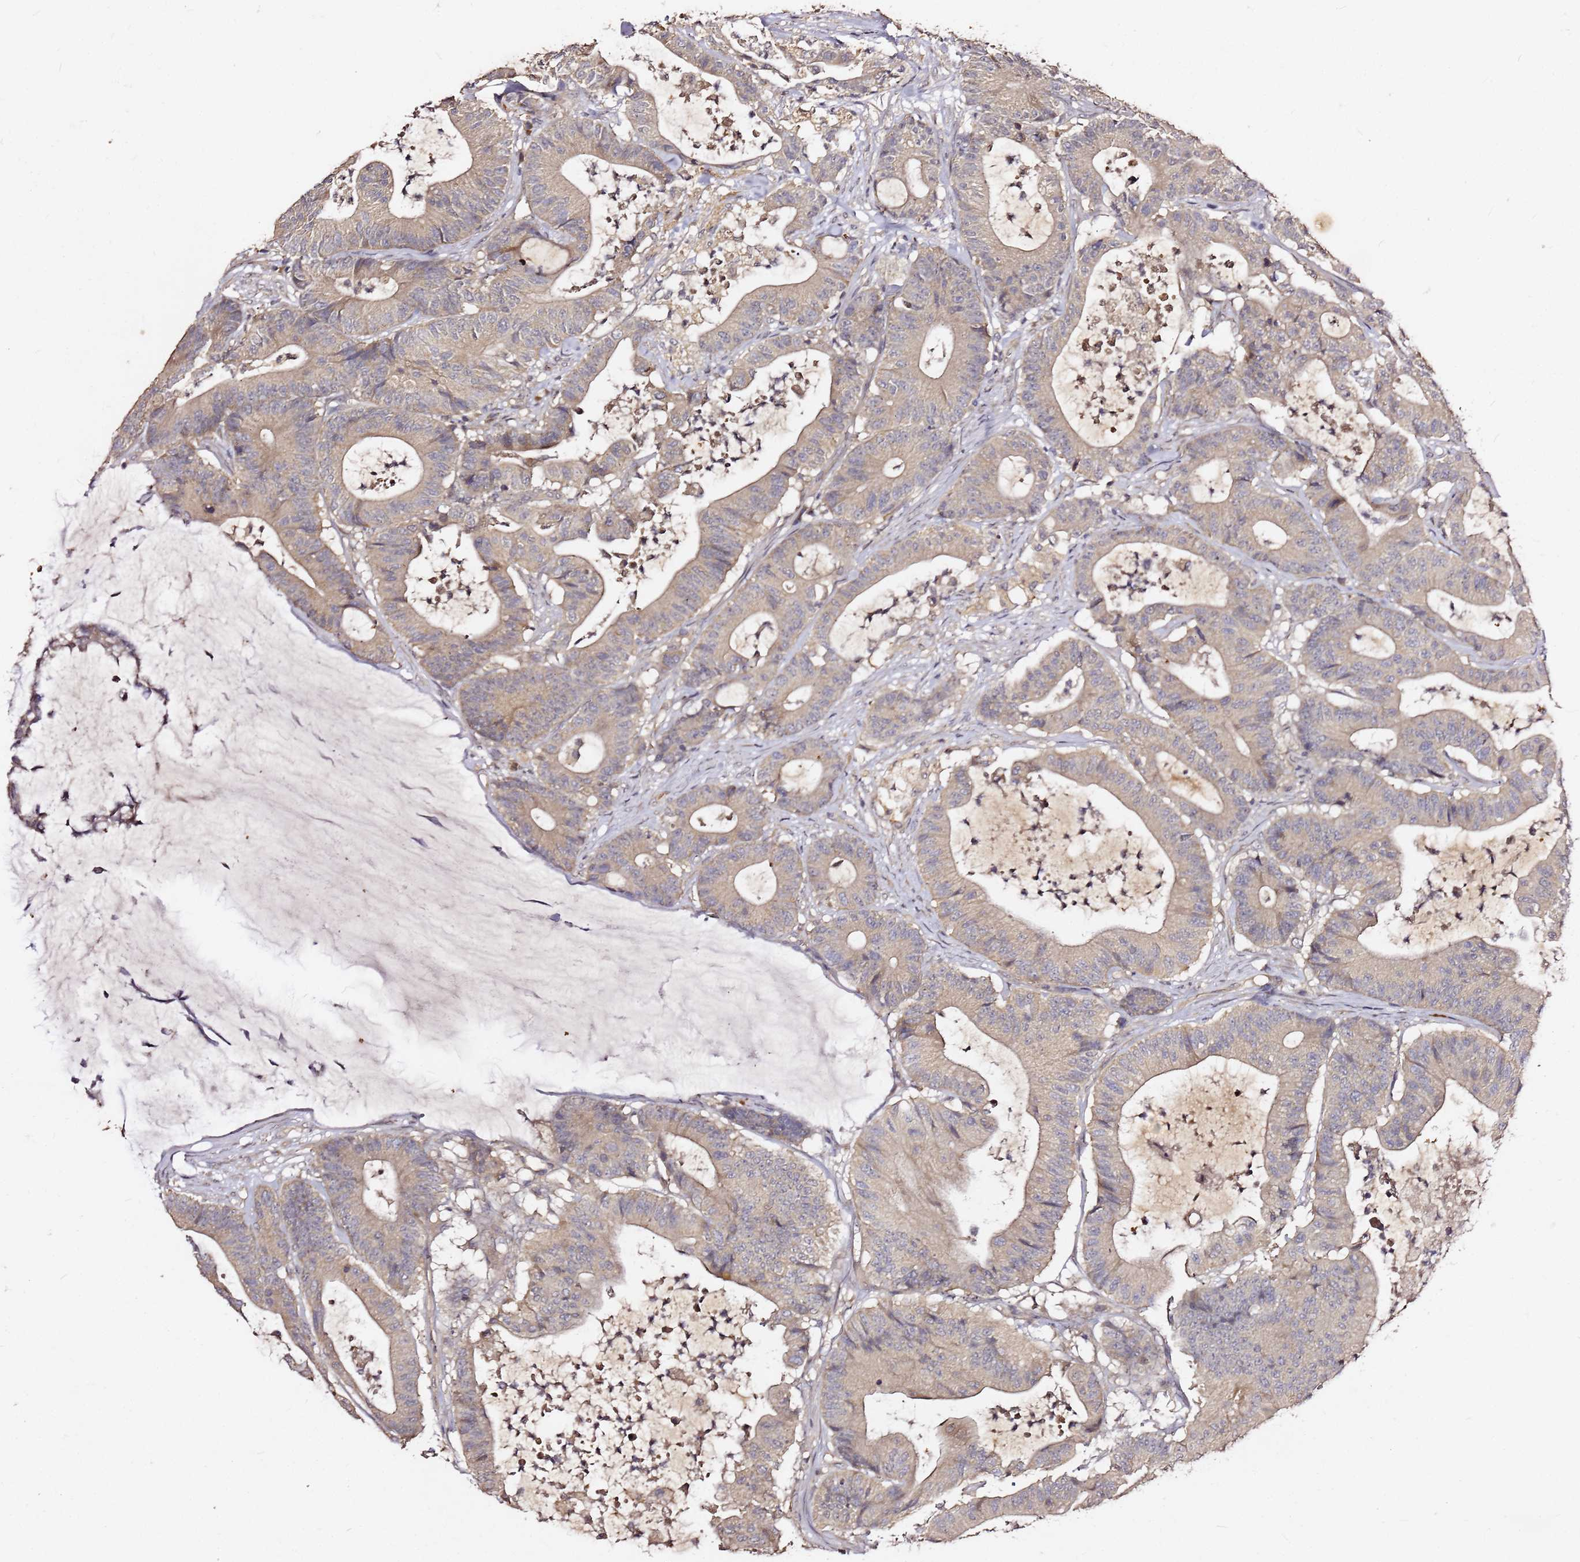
{"staining": {"intensity": "weak", "quantity": "25%-75%", "location": "cytoplasmic/membranous"}, "tissue": "colorectal cancer", "cell_type": "Tumor cells", "image_type": "cancer", "snomed": [{"axis": "morphology", "description": "Adenocarcinoma, NOS"}, {"axis": "topography", "description": "Colon"}], "caption": "Immunohistochemistry image of human colorectal adenocarcinoma stained for a protein (brown), which shows low levels of weak cytoplasmic/membranous positivity in approximately 25%-75% of tumor cells.", "gene": "C6orf136", "patient": {"sex": "female", "age": 84}}